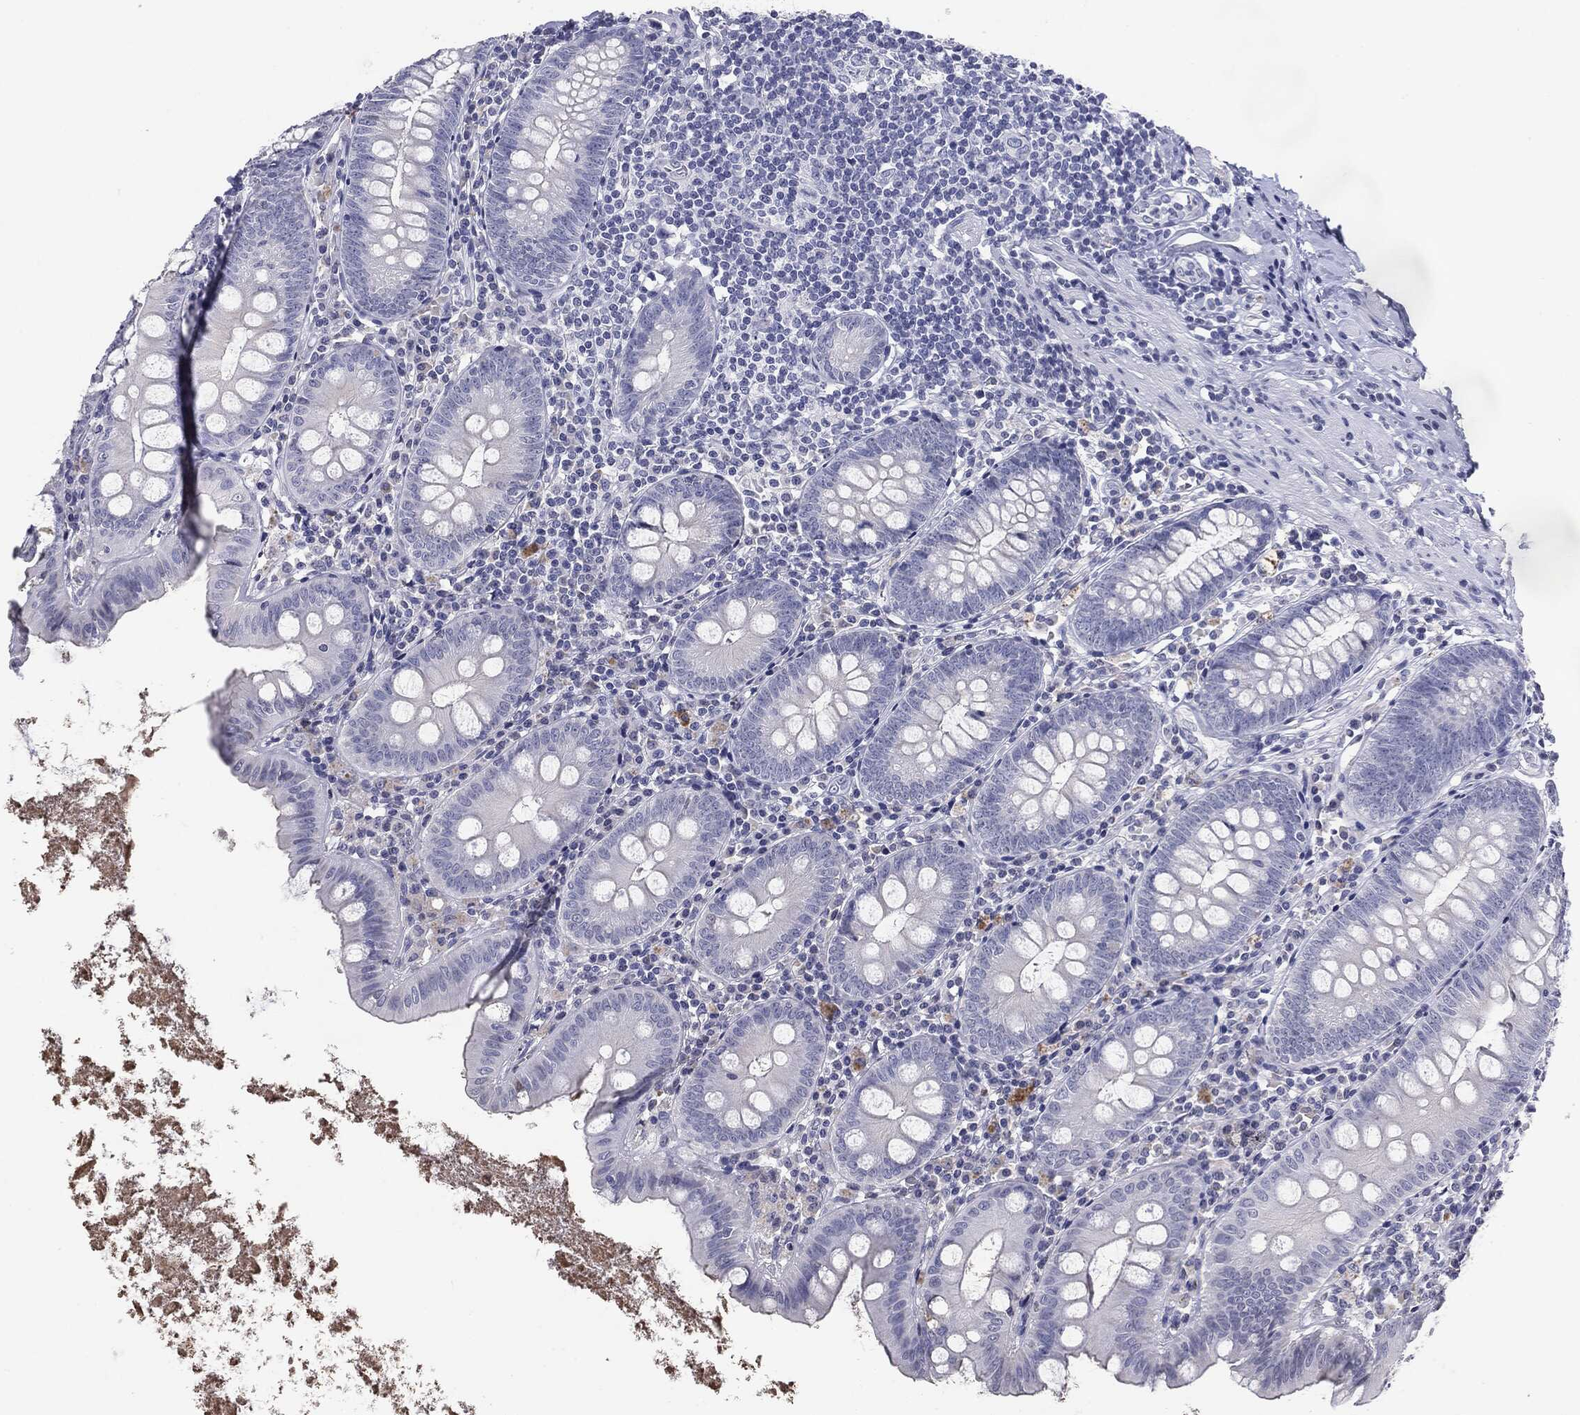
{"staining": {"intensity": "negative", "quantity": "none", "location": "none"}, "tissue": "appendix", "cell_type": "Glandular cells", "image_type": "normal", "snomed": [{"axis": "morphology", "description": "Normal tissue, NOS"}, {"axis": "topography", "description": "Appendix"}], "caption": "High magnification brightfield microscopy of normal appendix stained with DAB (3,3'-diaminobenzidine) (brown) and counterstained with hematoxylin (blue): glandular cells show no significant positivity. The staining was performed using DAB (3,3'-diaminobenzidine) to visualize the protein expression in brown, while the nuclei were stained in blue with hematoxylin (Magnification: 20x).", "gene": "SERPINB4", "patient": {"sex": "female", "age": 82}}